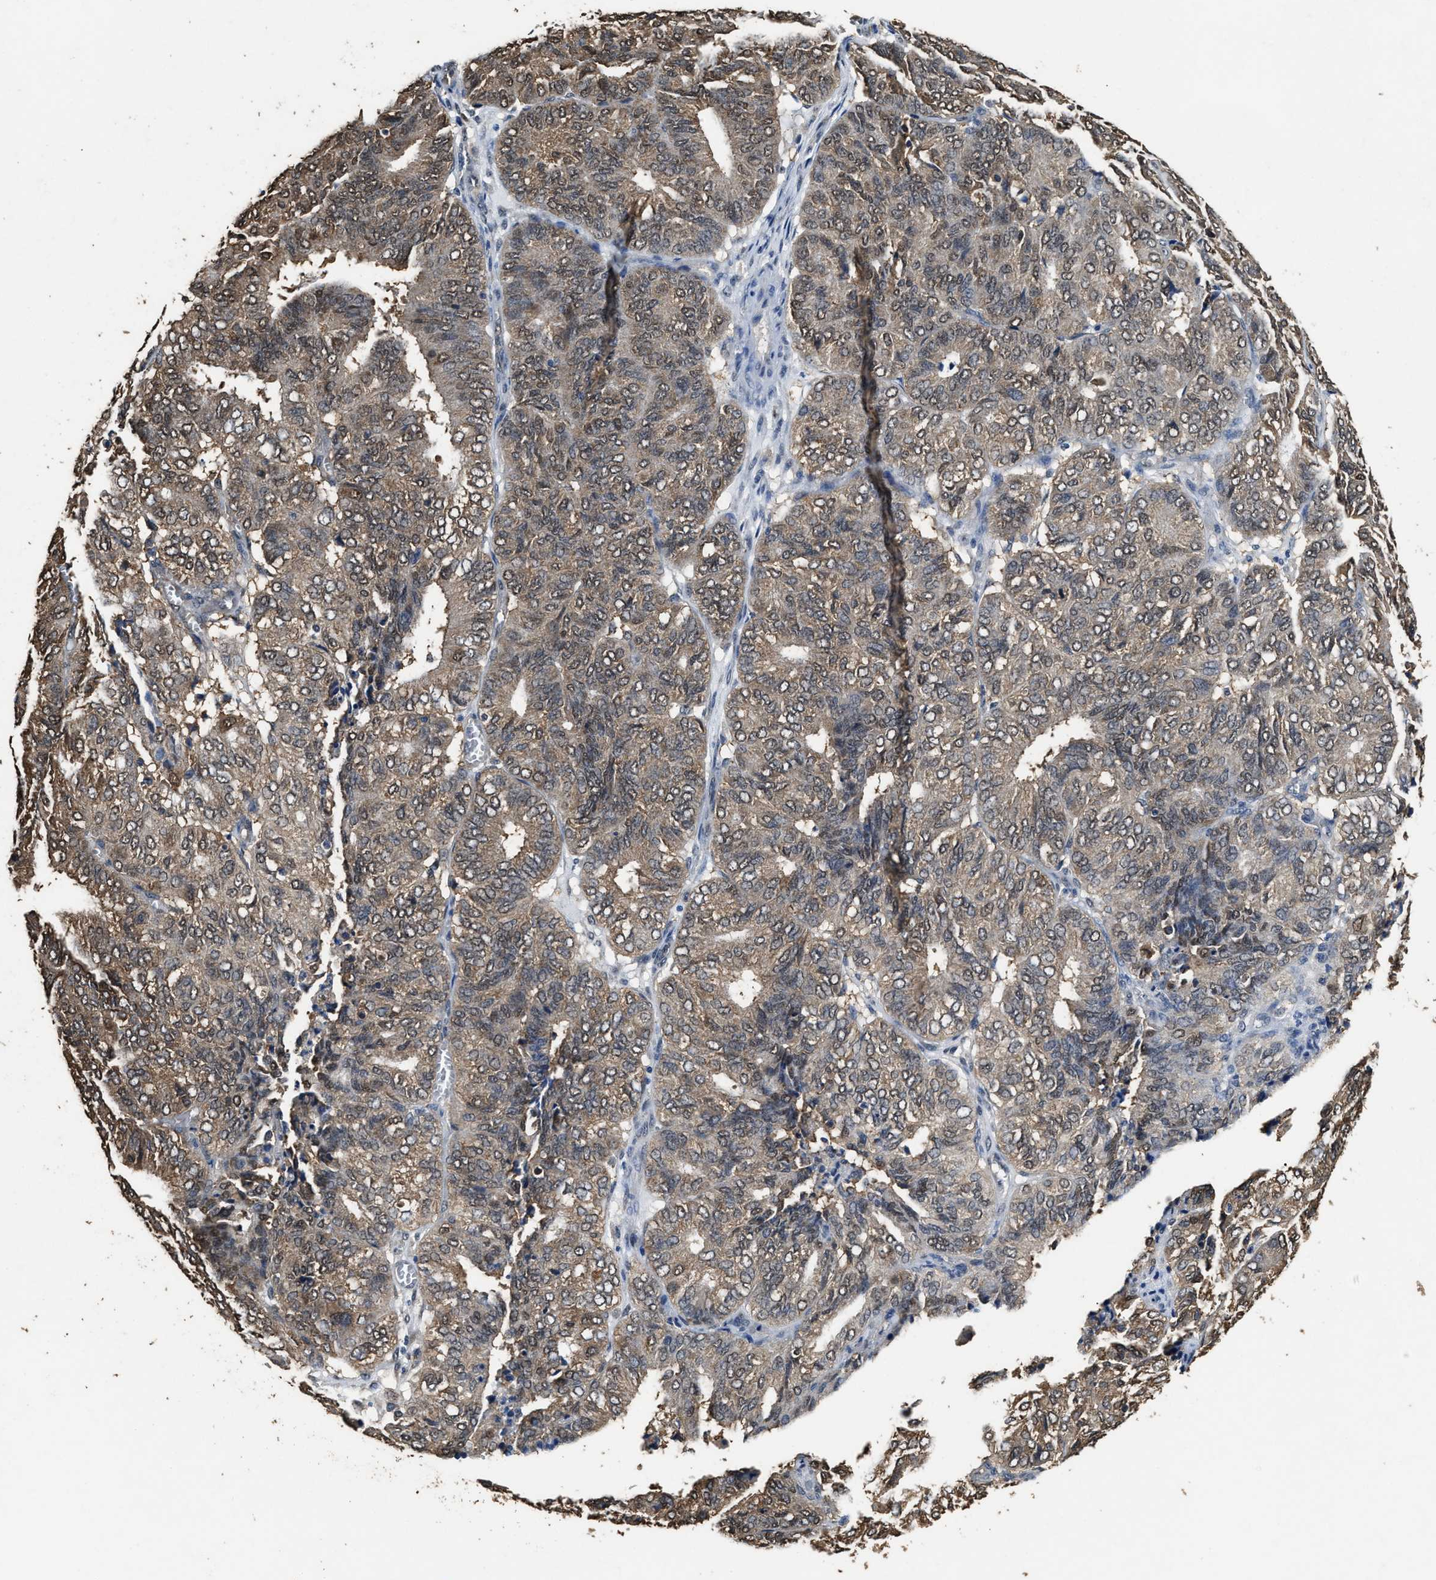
{"staining": {"intensity": "moderate", "quantity": ">75%", "location": "cytoplasmic/membranous,nuclear"}, "tissue": "endometrial cancer", "cell_type": "Tumor cells", "image_type": "cancer", "snomed": [{"axis": "morphology", "description": "Adenocarcinoma, NOS"}, {"axis": "topography", "description": "Uterus"}], "caption": "Immunohistochemical staining of adenocarcinoma (endometrial) shows medium levels of moderate cytoplasmic/membranous and nuclear staining in about >75% of tumor cells. Using DAB (brown) and hematoxylin (blue) stains, captured at high magnification using brightfield microscopy.", "gene": "YWHAE", "patient": {"sex": "female", "age": 60}}